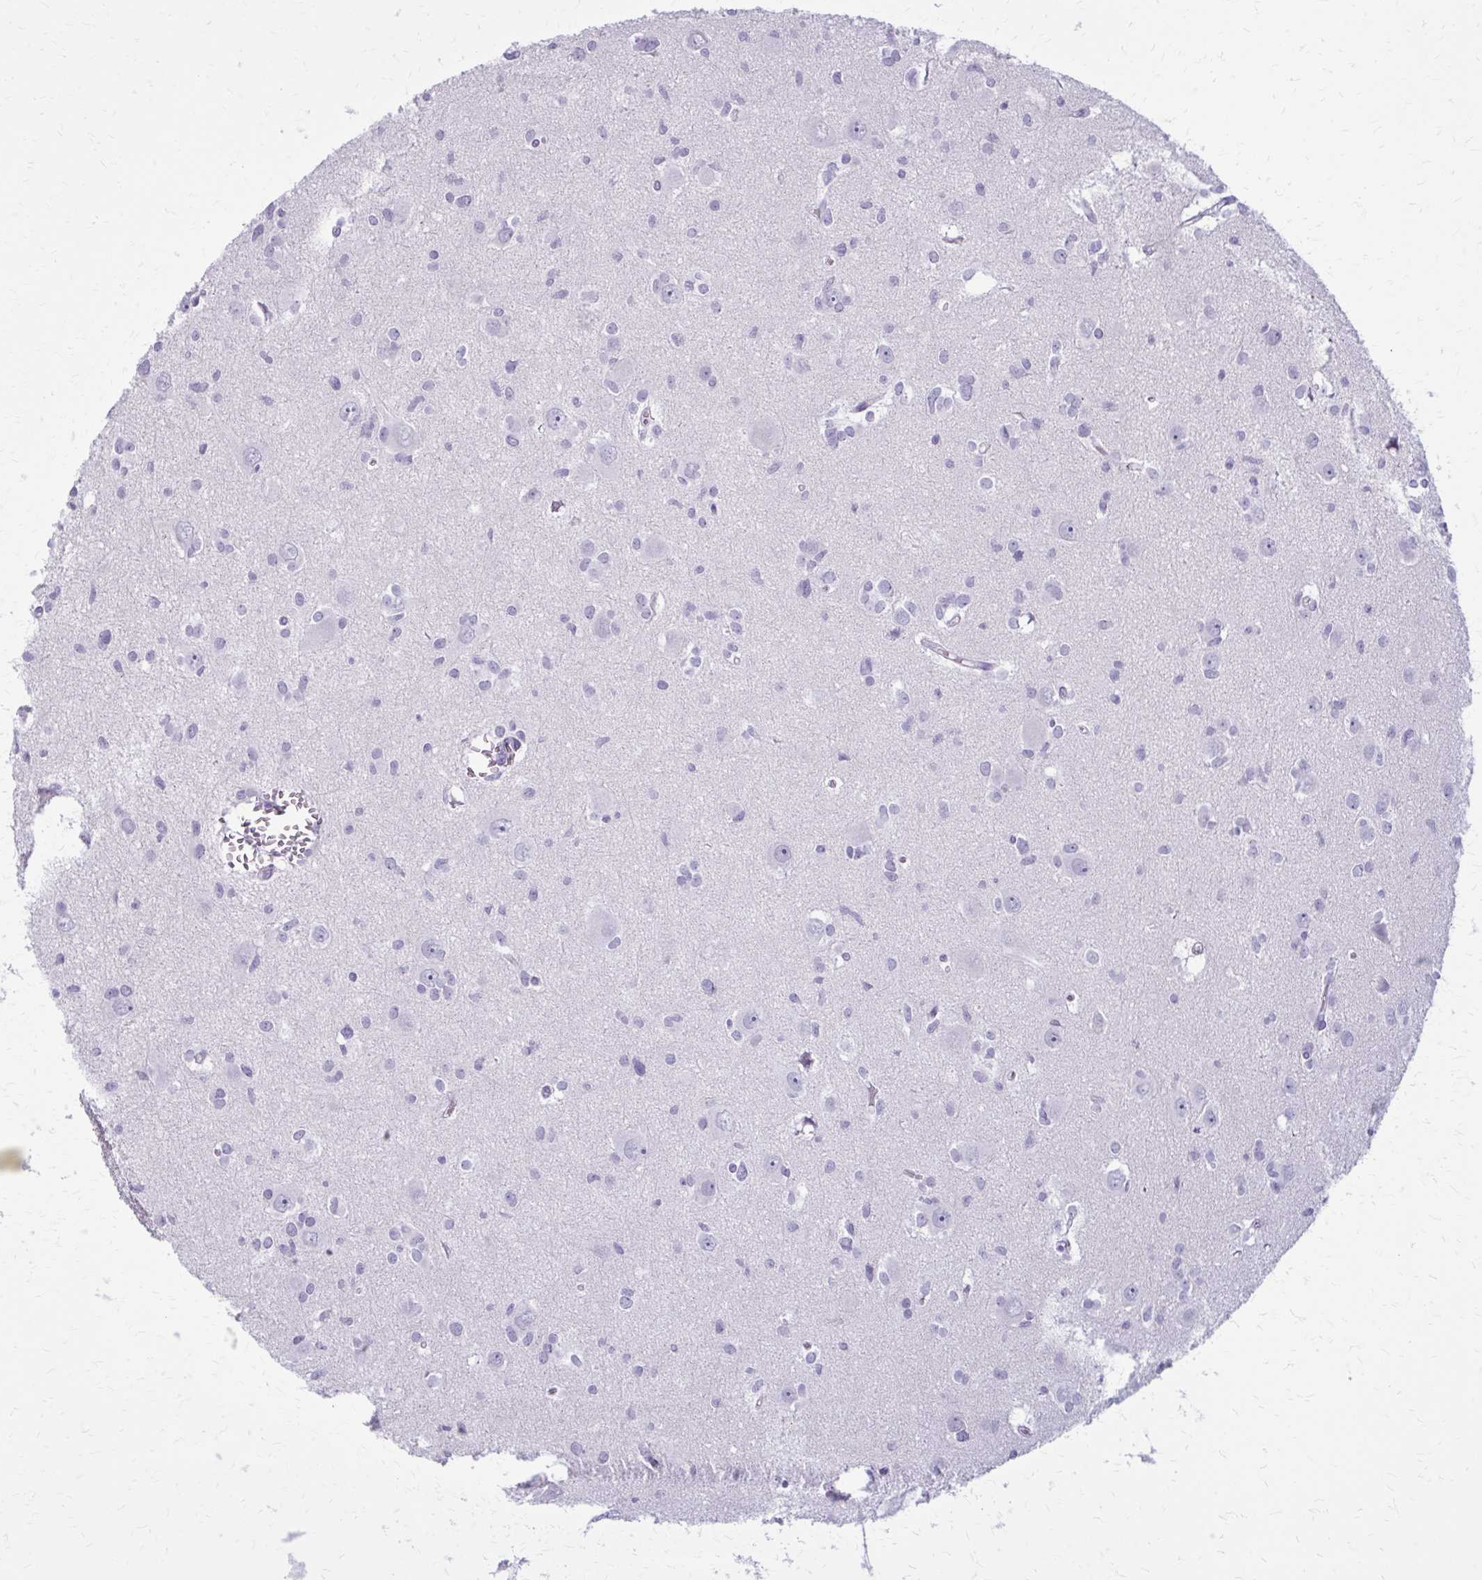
{"staining": {"intensity": "negative", "quantity": "none", "location": "none"}, "tissue": "glioma", "cell_type": "Tumor cells", "image_type": "cancer", "snomed": [{"axis": "morphology", "description": "Glioma, malignant, High grade"}, {"axis": "topography", "description": "Brain"}], "caption": "This is a photomicrograph of IHC staining of glioma, which shows no staining in tumor cells.", "gene": "CASQ2", "patient": {"sex": "male", "age": 23}}